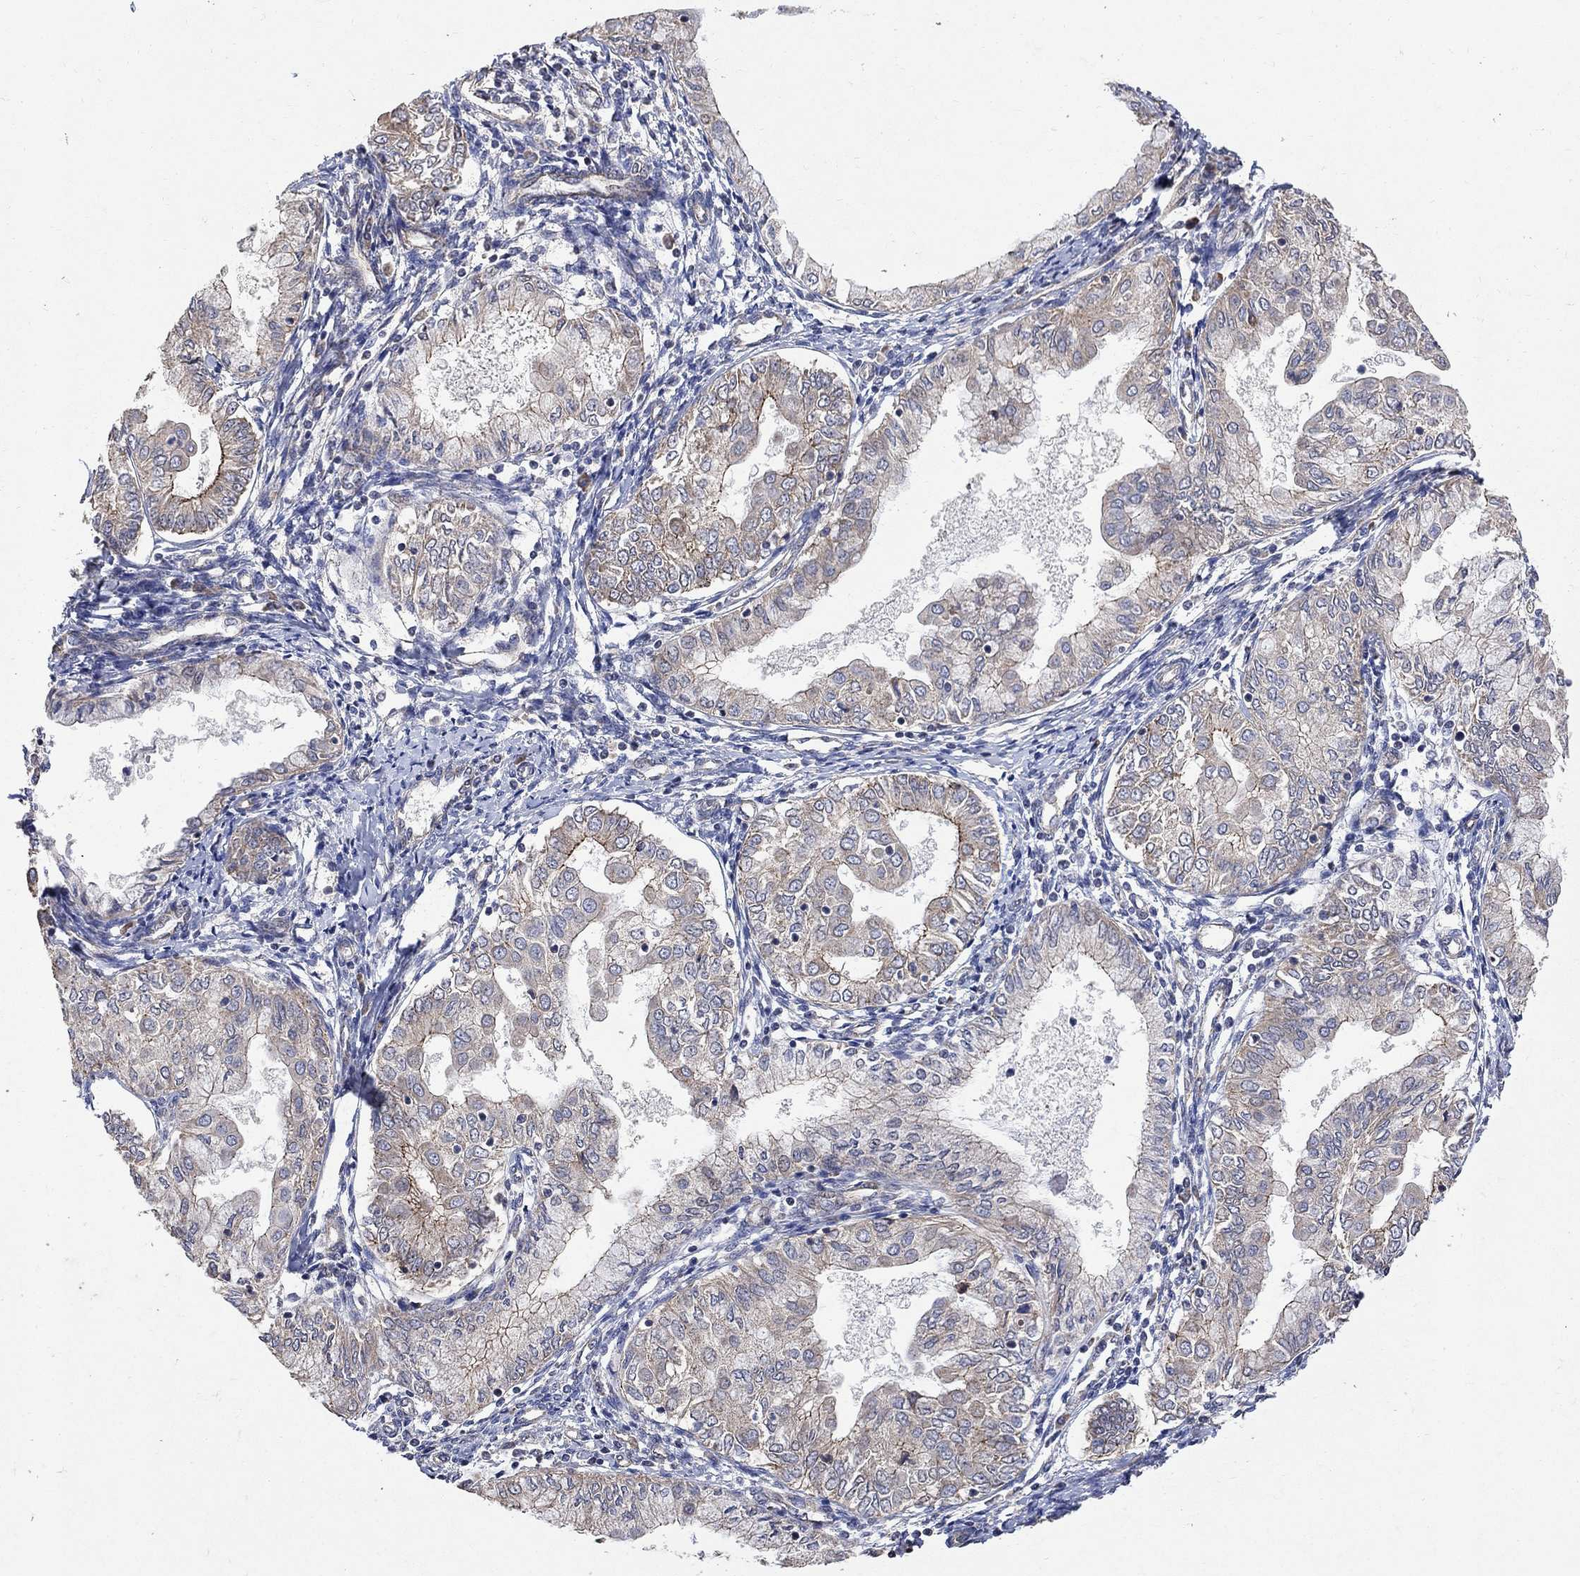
{"staining": {"intensity": "moderate", "quantity": "25%-75%", "location": "cytoplasmic/membranous"}, "tissue": "endometrial cancer", "cell_type": "Tumor cells", "image_type": "cancer", "snomed": [{"axis": "morphology", "description": "Adenocarcinoma, NOS"}, {"axis": "topography", "description": "Endometrium"}], "caption": "A histopathology image showing moderate cytoplasmic/membranous expression in approximately 25%-75% of tumor cells in endometrial cancer, as visualized by brown immunohistochemical staining.", "gene": "ANKRA2", "patient": {"sex": "female", "age": 68}}